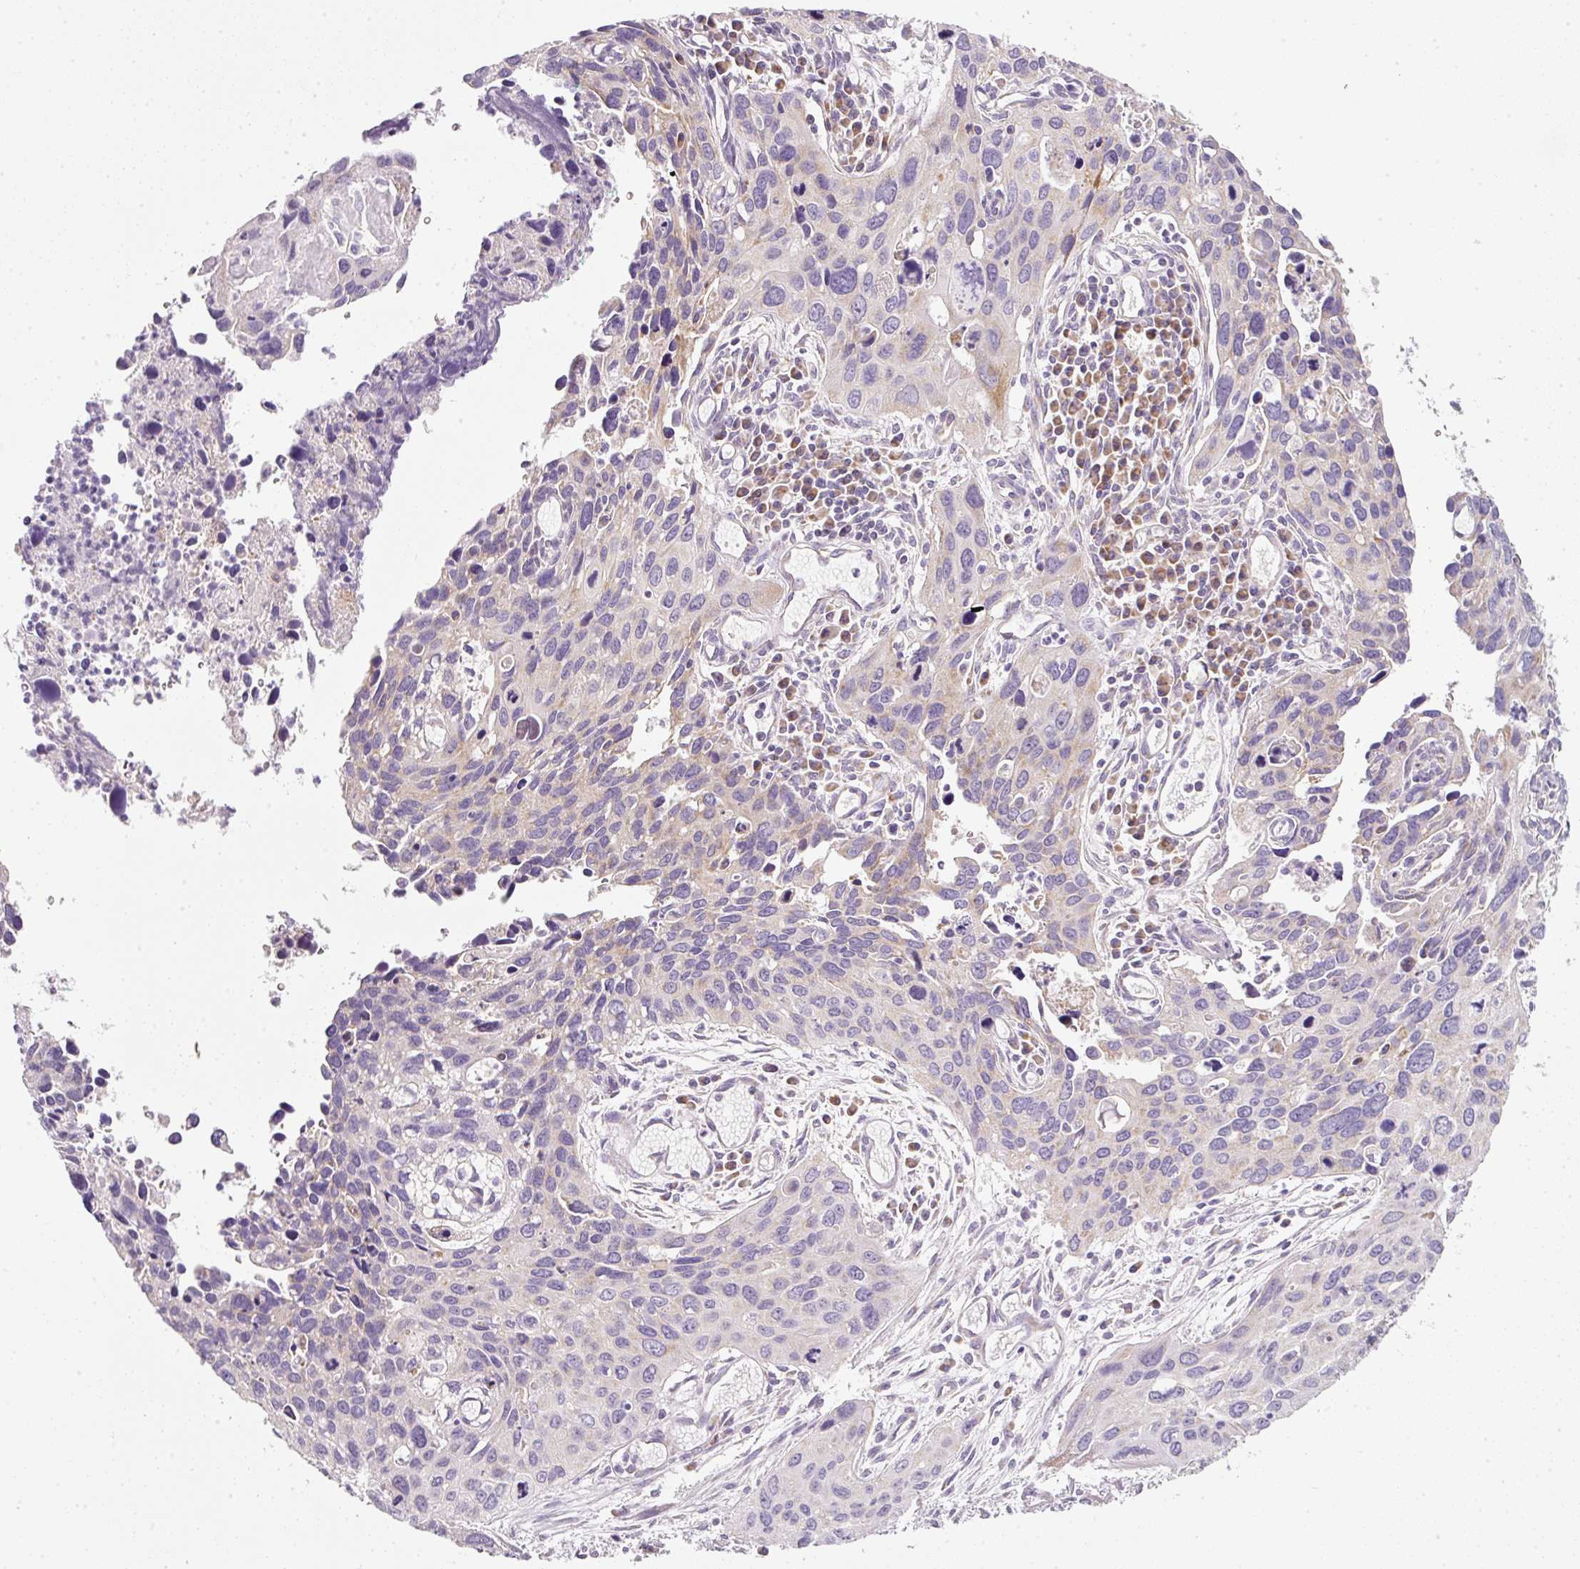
{"staining": {"intensity": "moderate", "quantity": "<25%", "location": "cytoplasmic/membranous"}, "tissue": "cervical cancer", "cell_type": "Tumor cells", "image_type": "cancer", "snomed": [{"axis": "morphology", "description": "Squamous cell carcinoma, NOS"}, {"axis": "topography", "description": "Cervix"}], "caption": "Immunohistochemistry (IHC) image of human squamous cell carcinoma (cervical) stained for a protein (brown), which demonstrates low levels of moderate cytoplasmic/membranous expression in approximately <25% of tumor cells.", "gene": "NDUFA1", "patient": {"sex": "female", "age": 55}}